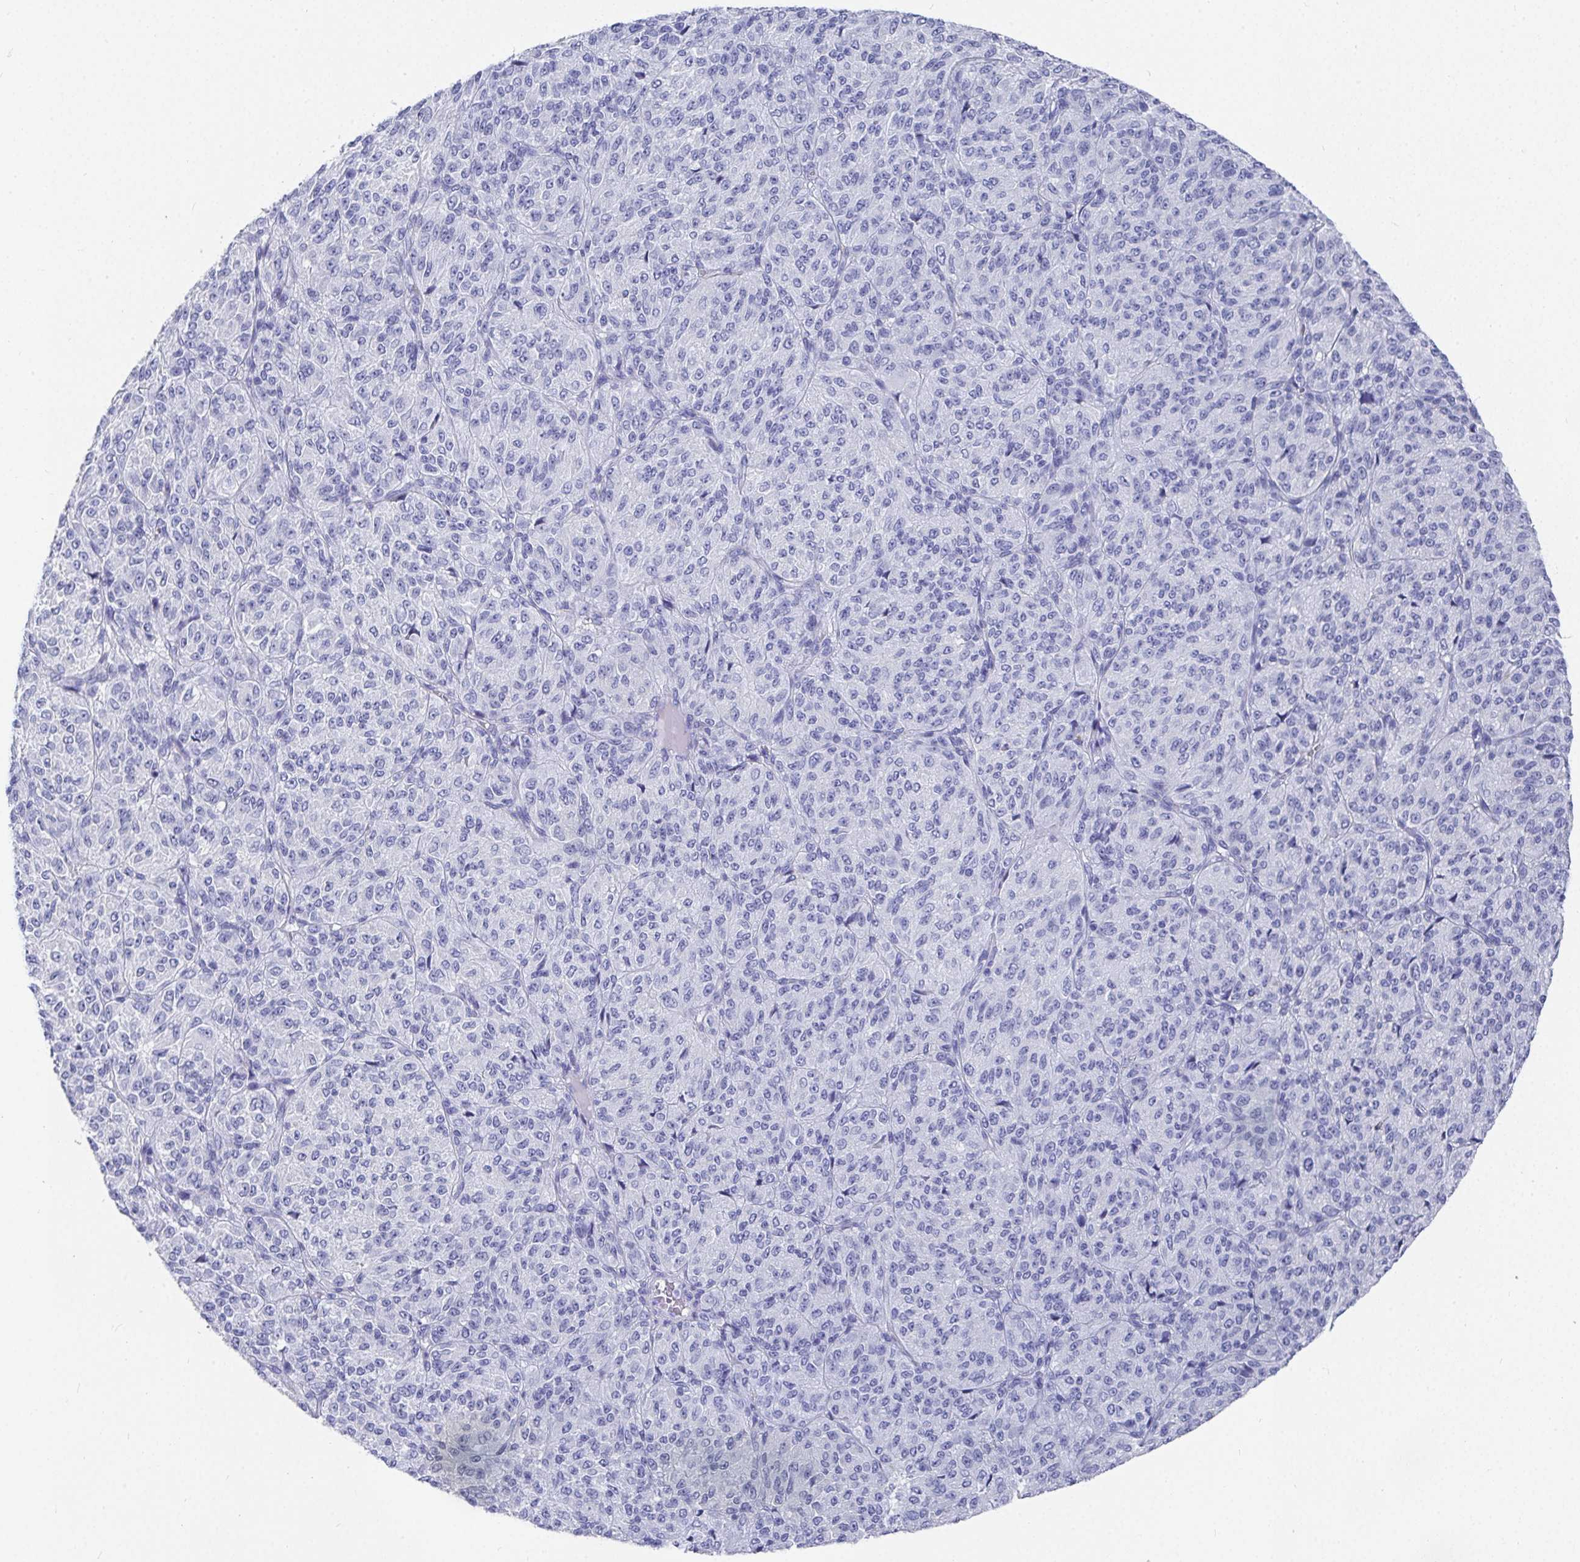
{"staining": {"intensity": "negative", "quantity": "none", "location": "none"}, "tissue": "melanoma", "cell_type": "Tumor cells", "image_type": "cancer", "snomed": [{"axis": "morphology", "description": "Malignant melanoma, Metastatic site"}, {"axis": "topography", "description": "Brain"}], "caption": "DAB (3,3'-diaminobenzidine) immunohistochemical staining of malignant melanoma (metastatic site) shows no significant expression in tumor cells. (Immunohistochemistry (ihc), brightfield microscopy, high magnification).", "gene": "GRIA1", "patient": {"sex": "female", "age": 56}}